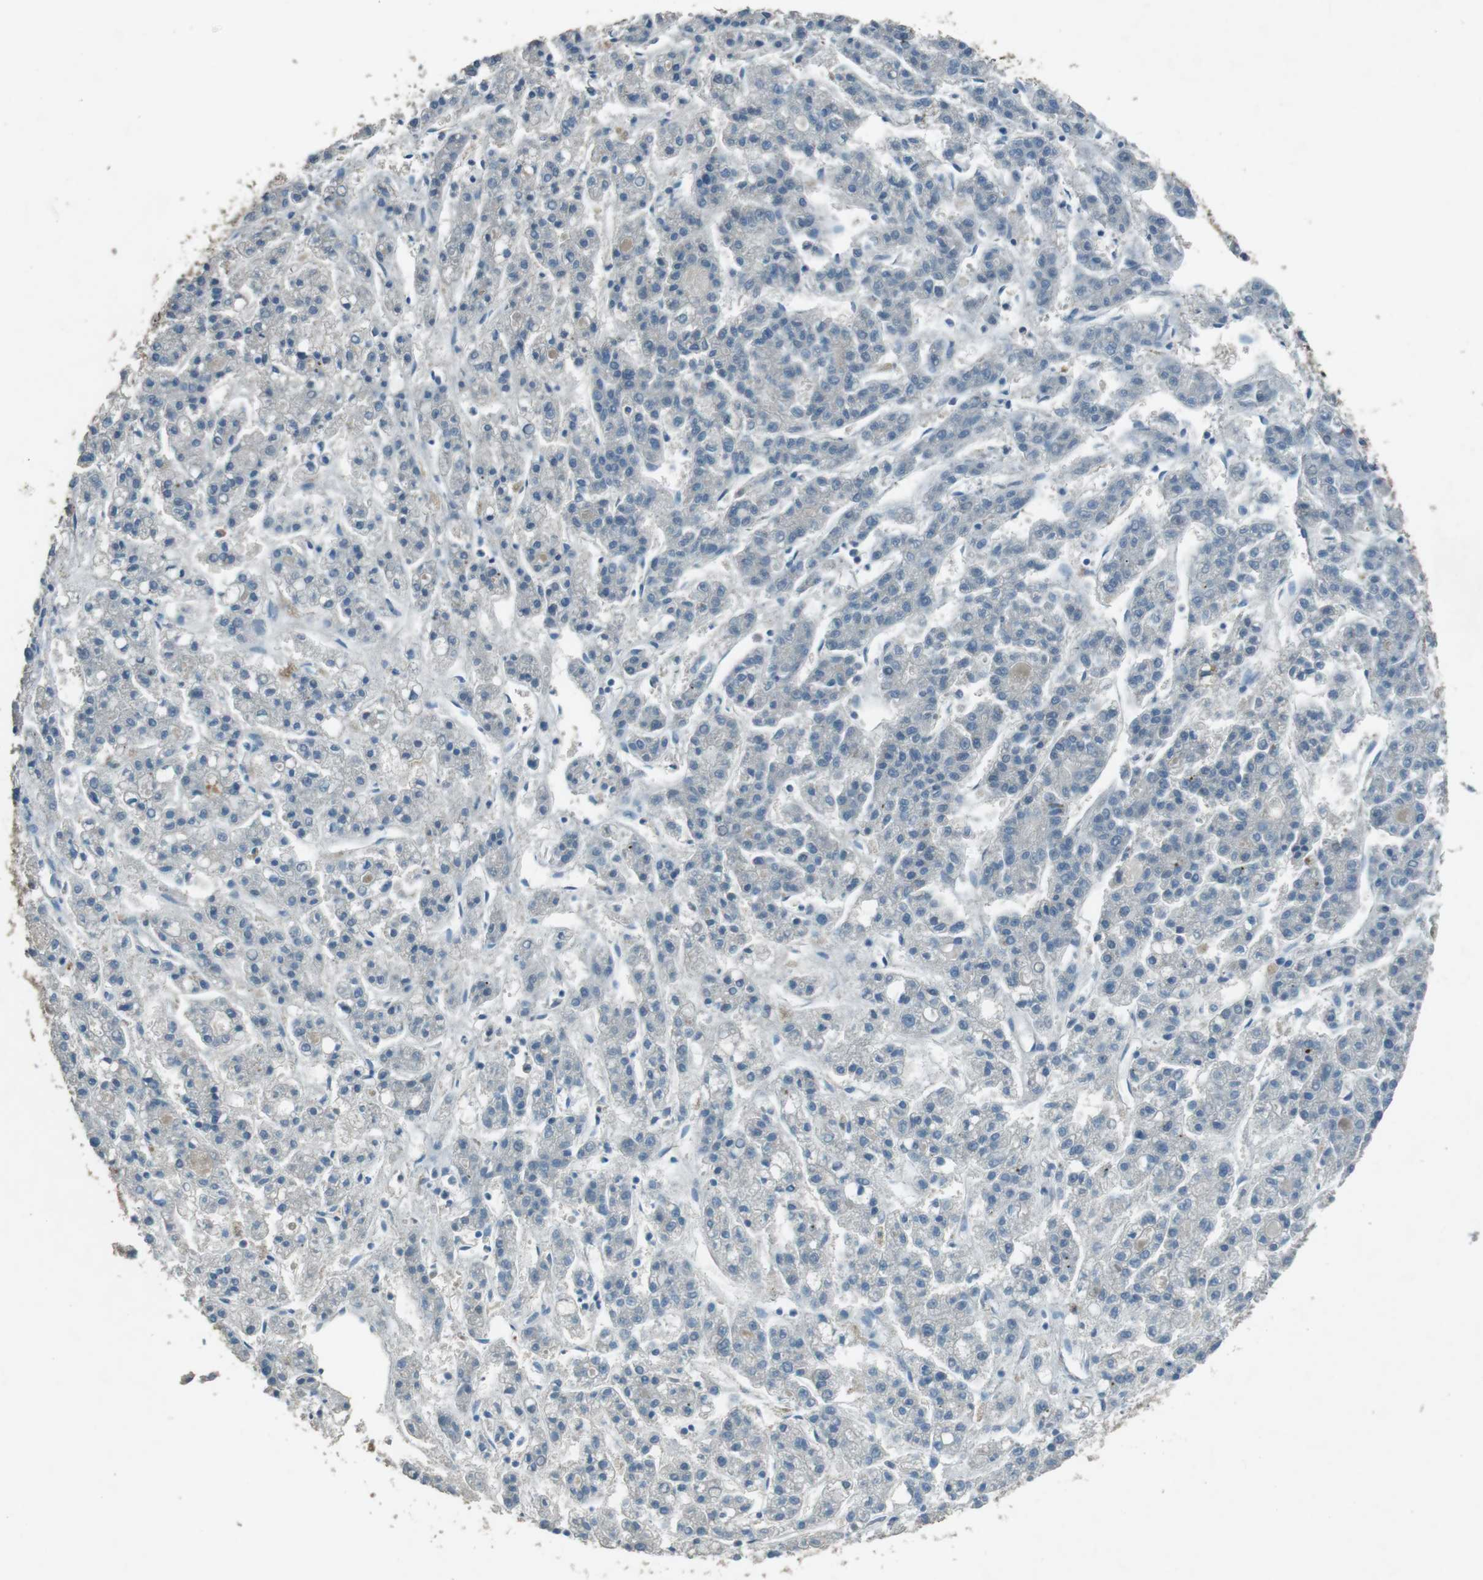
{"staining": {"intensity": "negative", "quantity": "none", "location": "none"}, "tissue": "liver cancer", "cell_type": "Tumor cells", "image_type": "cancer", "snomed": [{"axis": "morphology", "description": "Carcinoma, Hepatocellular, NOS"}, {"axis": "topography", "description": "Liver"}], "caption": "Protein analysis of hepatocellular carcinoma (liver) exhibits no significant positivity in tumor cells. (Brightfield microscopy of DAB (3,3'-diaminobenzidine) immunohistochemistry at high magnification).", "gene": "MFAP3", "patient": {"sex": "male", "age": 70}}